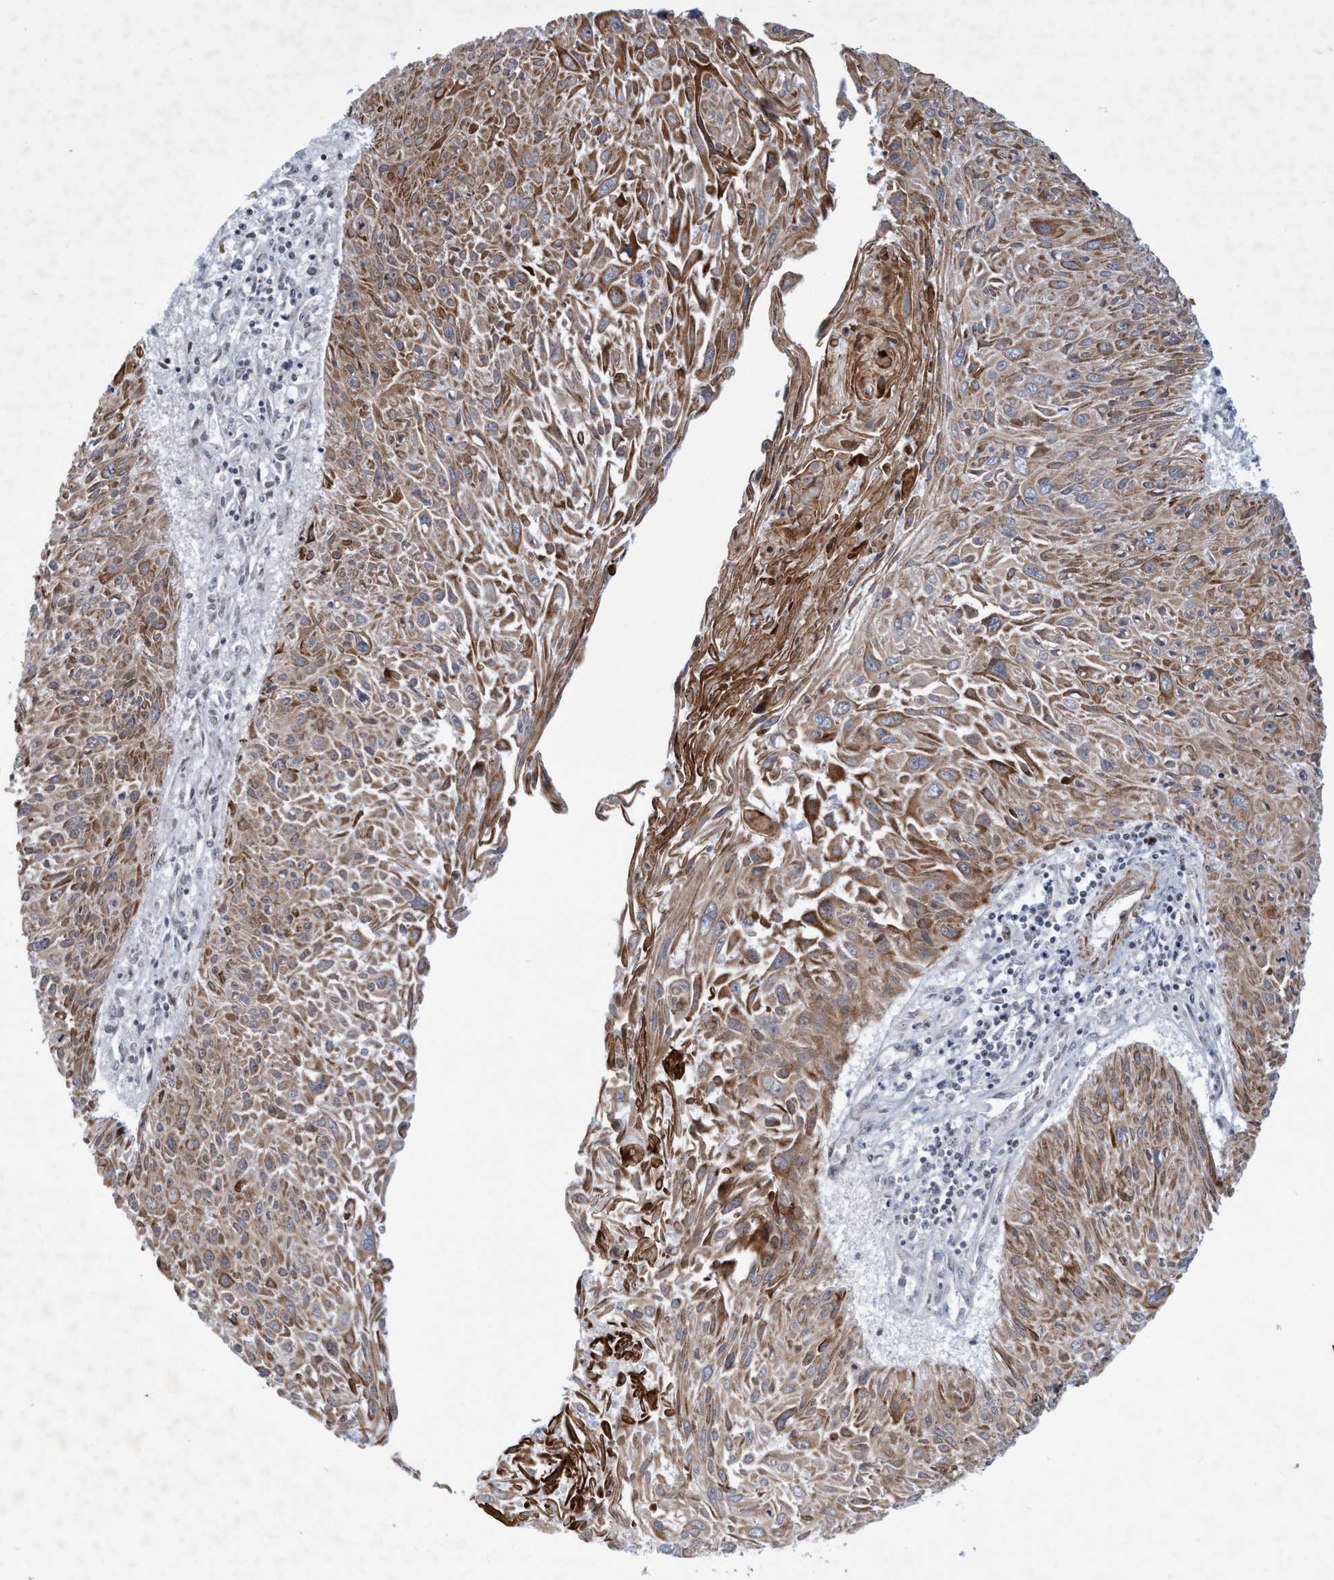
{"staining": {"intensity": "moderate", "quantity": ">75%", "location": "cytoplasmic/membranous"}, "tissue": "cervical cancer", "cell_type": "Tumor cells", "image_type": "cancer", "snomed": [{"axis": "morphology", "description": "Squamous cell carcinoma, NOS"}, {"axis": "topography", "description": "Cervix"}], "caption": "Immunohistochemistry (IHC) (DAB) staining of human cervical squamous cell carcinoma demonstrates moderate cytoplasmic/membranous protein expression in approximately >75% of tumor cells. The protein is shown in brown color, while the nuclei are stained blue.", "gene": "POLR1F", "patient": {"sex": "female", "age": 51}}